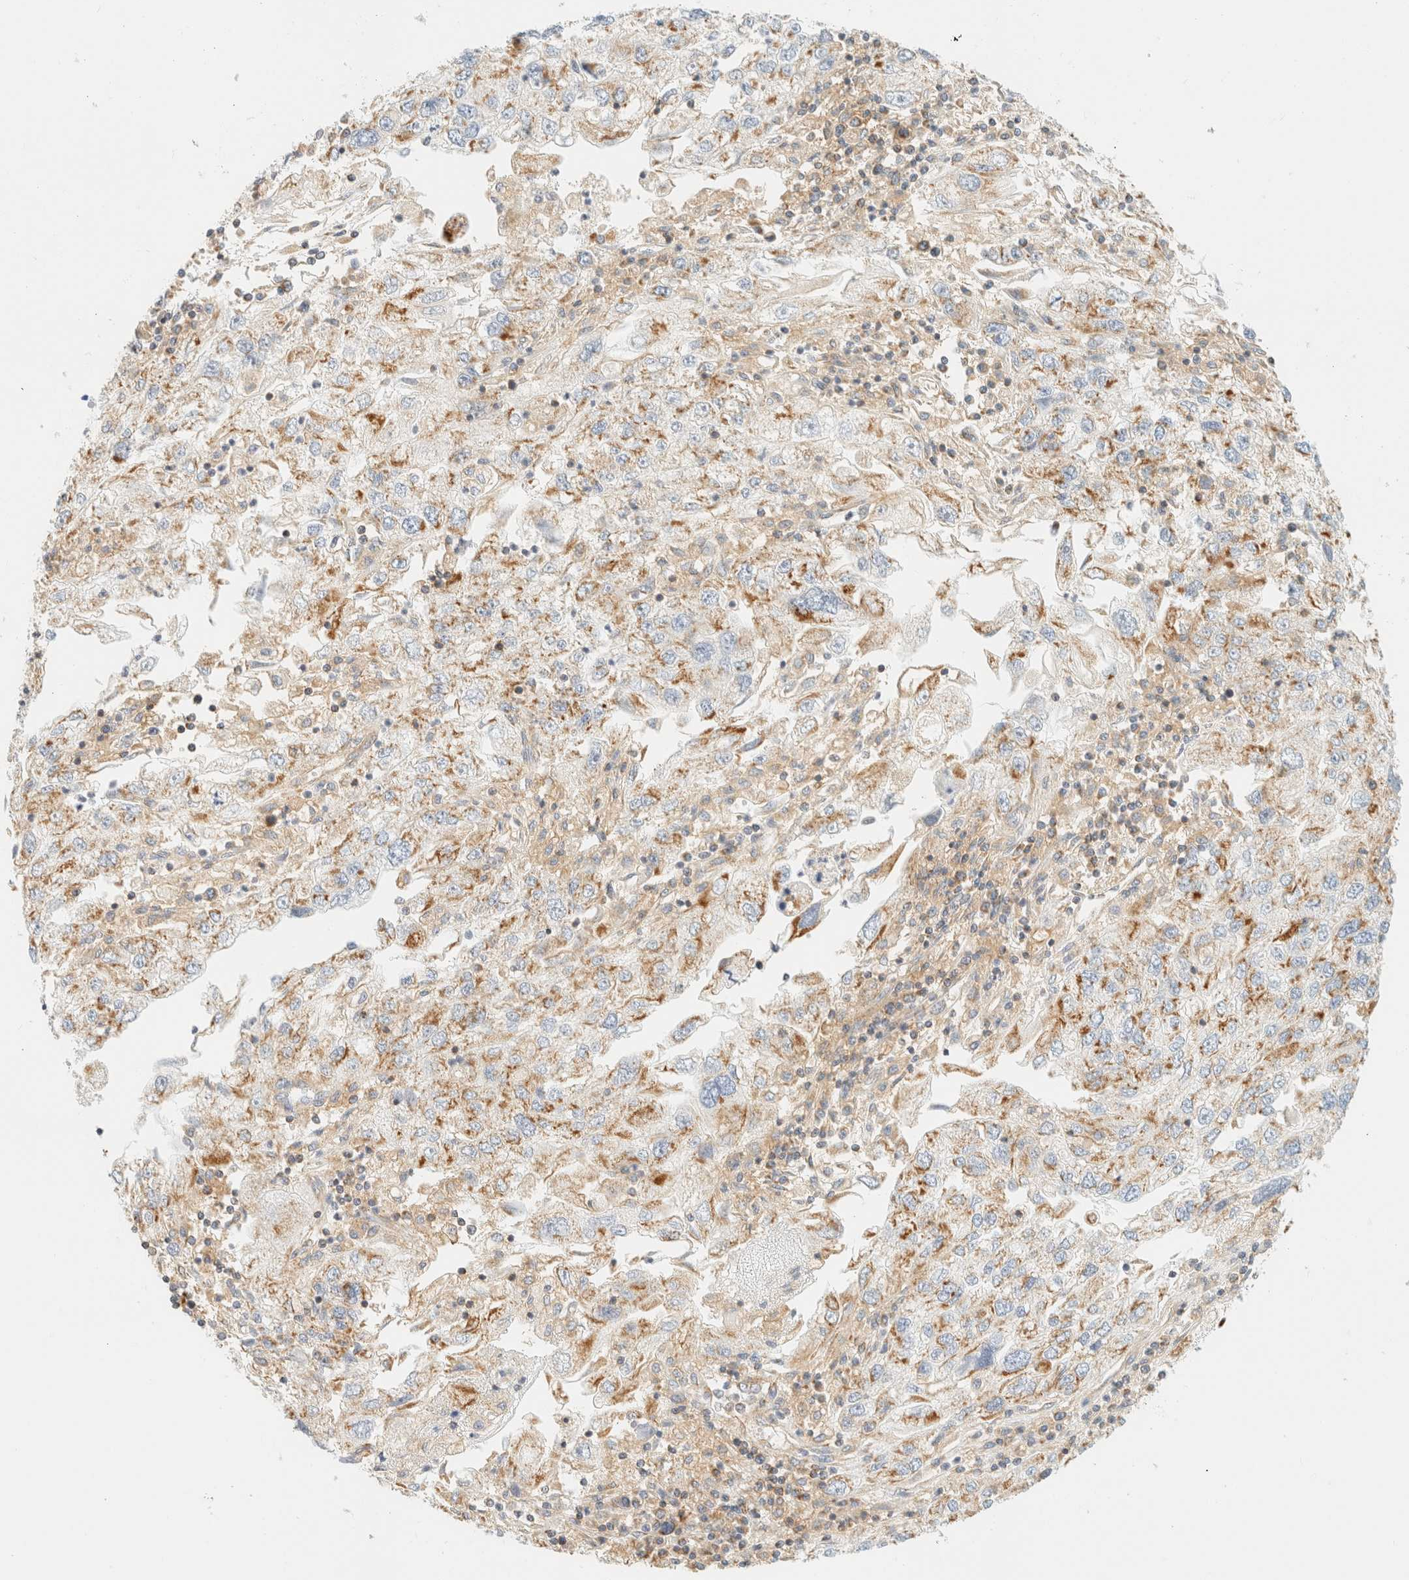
{"staining": {"intensity": "moderate", "quantity": ">75%", "location": "cytoplasmic/membranous"}, "tissue": "endometrial cancer", "cell_type": "Tumor cells", "image_type": "cancer", "snomed": [{"axis": "morphology", "description": "Adenocarcinoma, NOS"}, {"axis": "topography", "description": "Endometrium"}], "caption": "A medium amount of moderate cytoplasmic/membranous staining is present in about >75% of tumor cells in endometrial adenocarcinoma tissue.", "gene": "MRM3", "patient": {"sex": "female", "age": 49}}